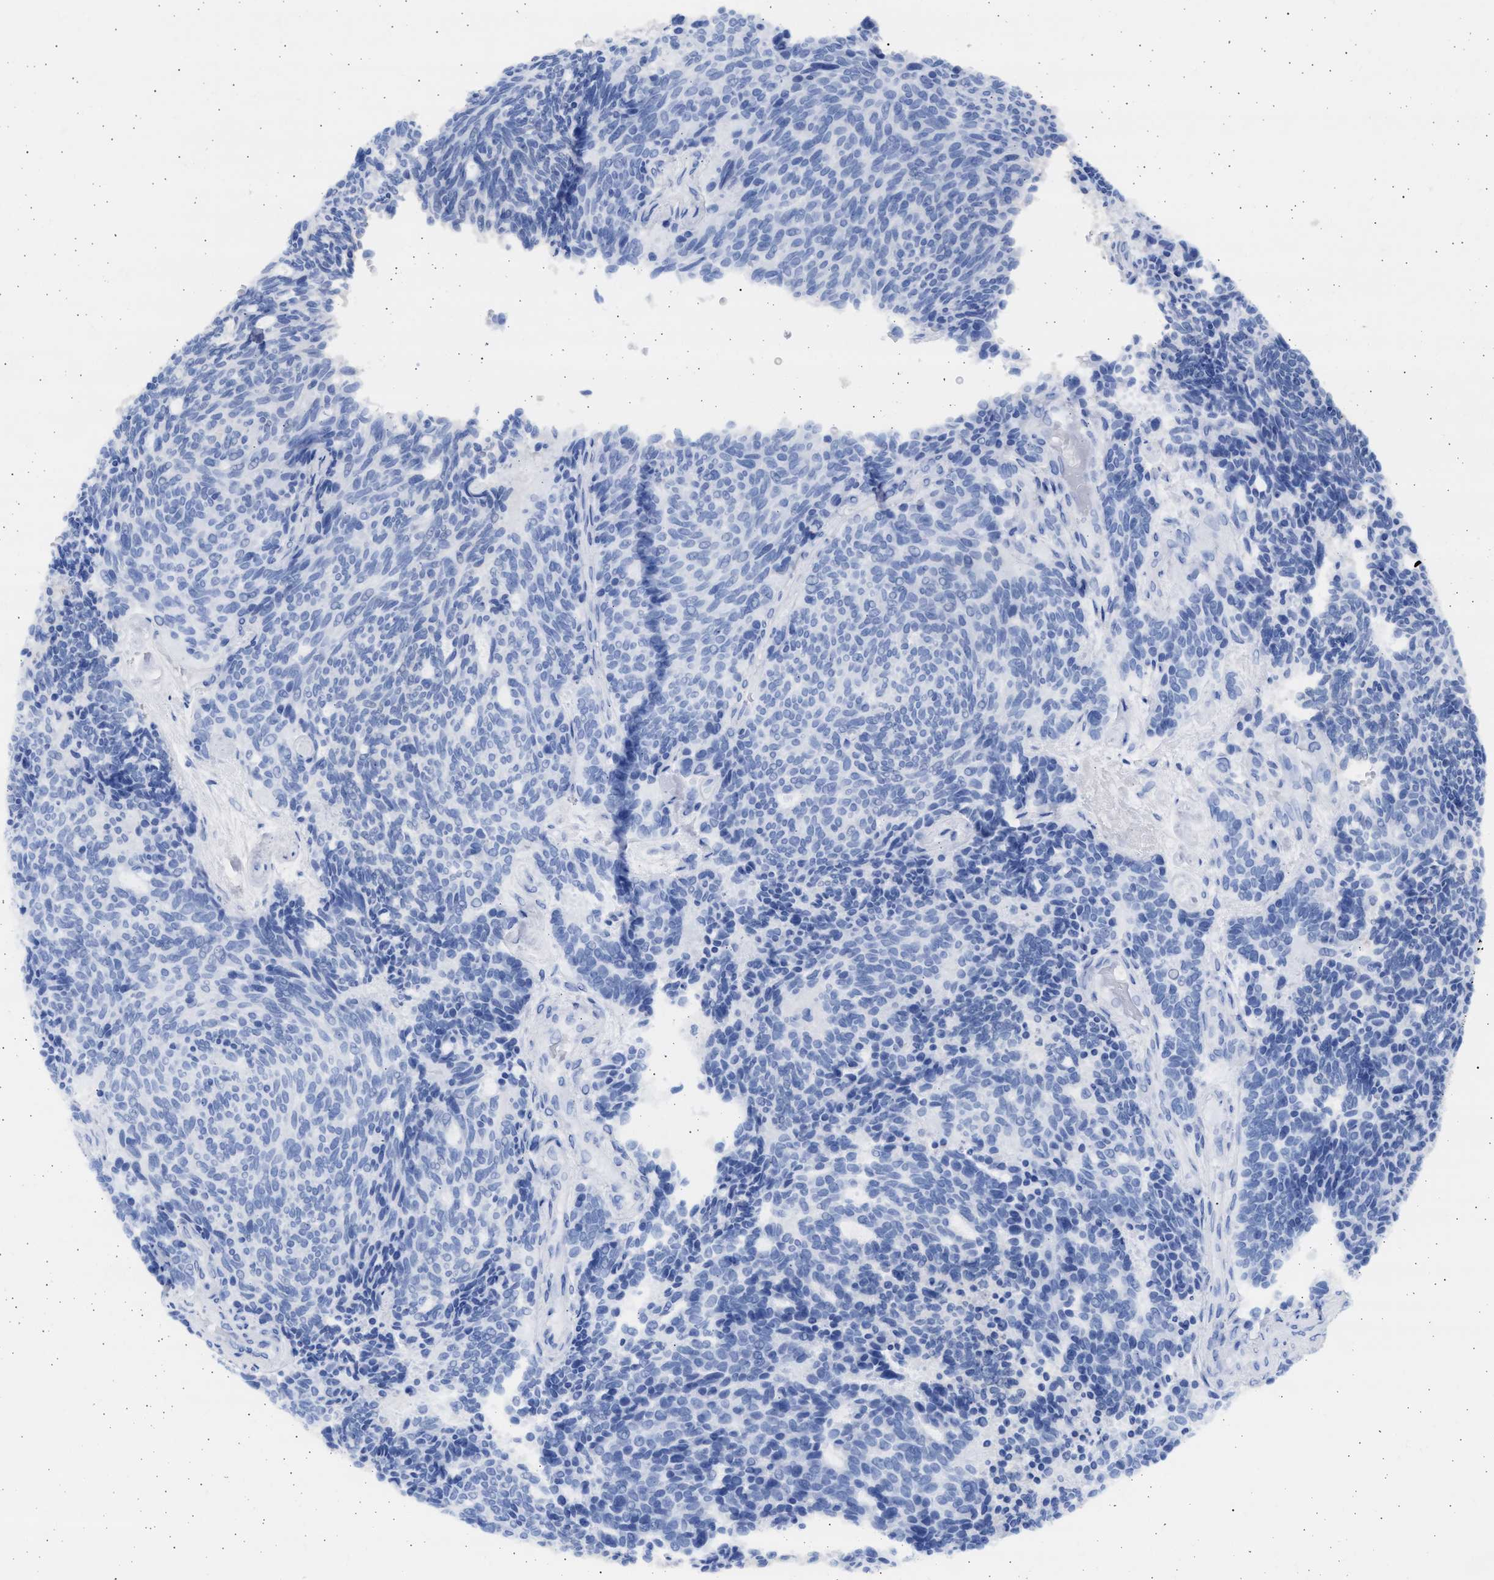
{"staining": {"intensity": "negative", "quantity": "none", "location": "none"}, "tissue": "carcinoid", "cell_type": "Tumor cells", "image_type": "cancer", "snomed": [{"axis": "morphology", "description": "Carcinoid, malignant, NOS"}, {"axis": "topography", "description": "Pancreas"}], "caption": "Human carcinoid (malignant) stained for a protein using immunohistochemistry demonstrates no staining in tumor cells.", "gene": "ALDOC", "patient": {"sex": "female", "age": 54}}